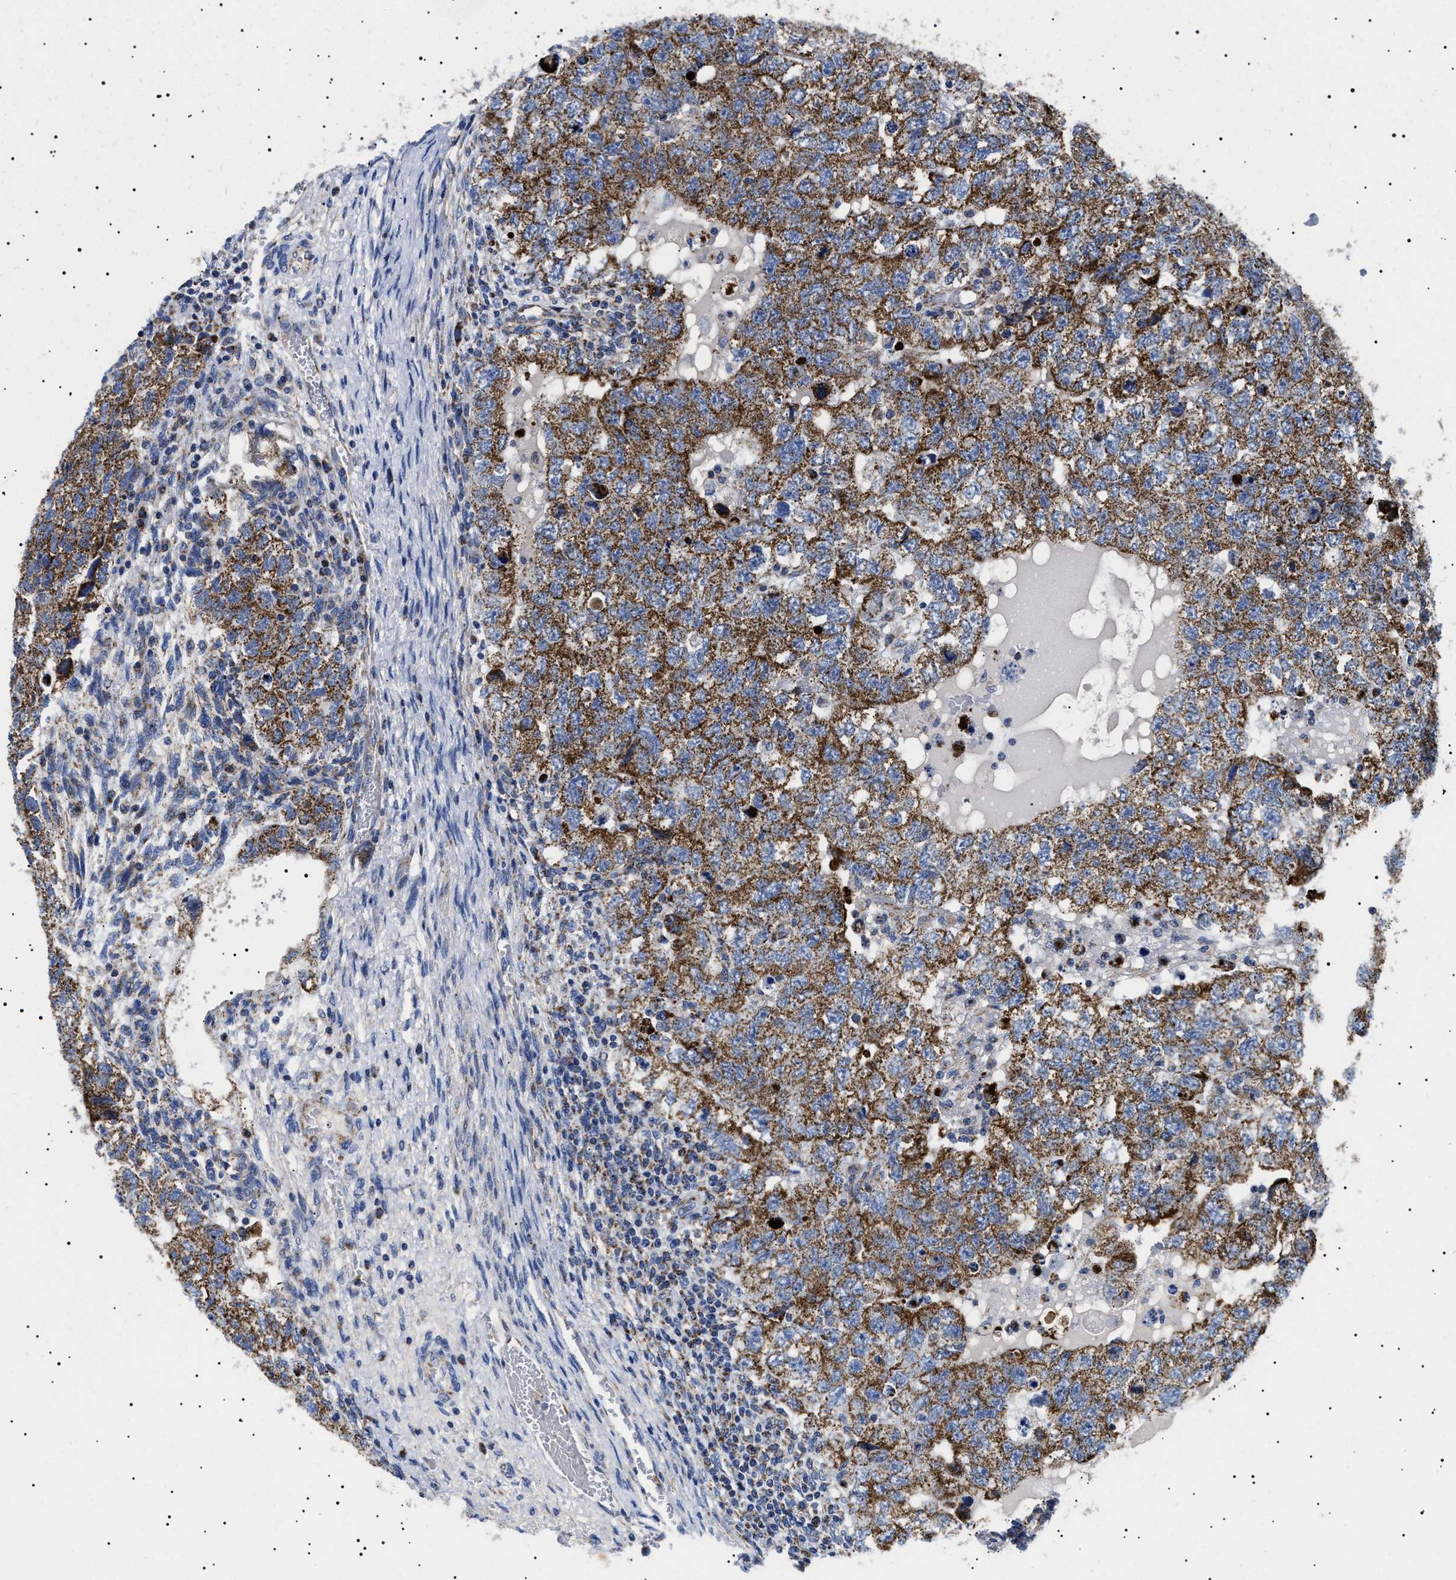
{"staining": {"intensity": "strong", "quantity": ">75%", "location": "cytoplasmic/membranous"}, "tissue": "testis cancer", "cell_type": "Tumor cells", "image_type": "cancer", "snomed": [{"axis": "morphology", "description": "Carcinoma, Embryonal, NOS"}, {"axis": "topography", "description": "Testis"}], "caption": "Human testis cancer stained with a protein marker reveals strong staining in tumor cells.", "gene": "CHRDL2", "patient": {"sex": "male", "age": 36}}